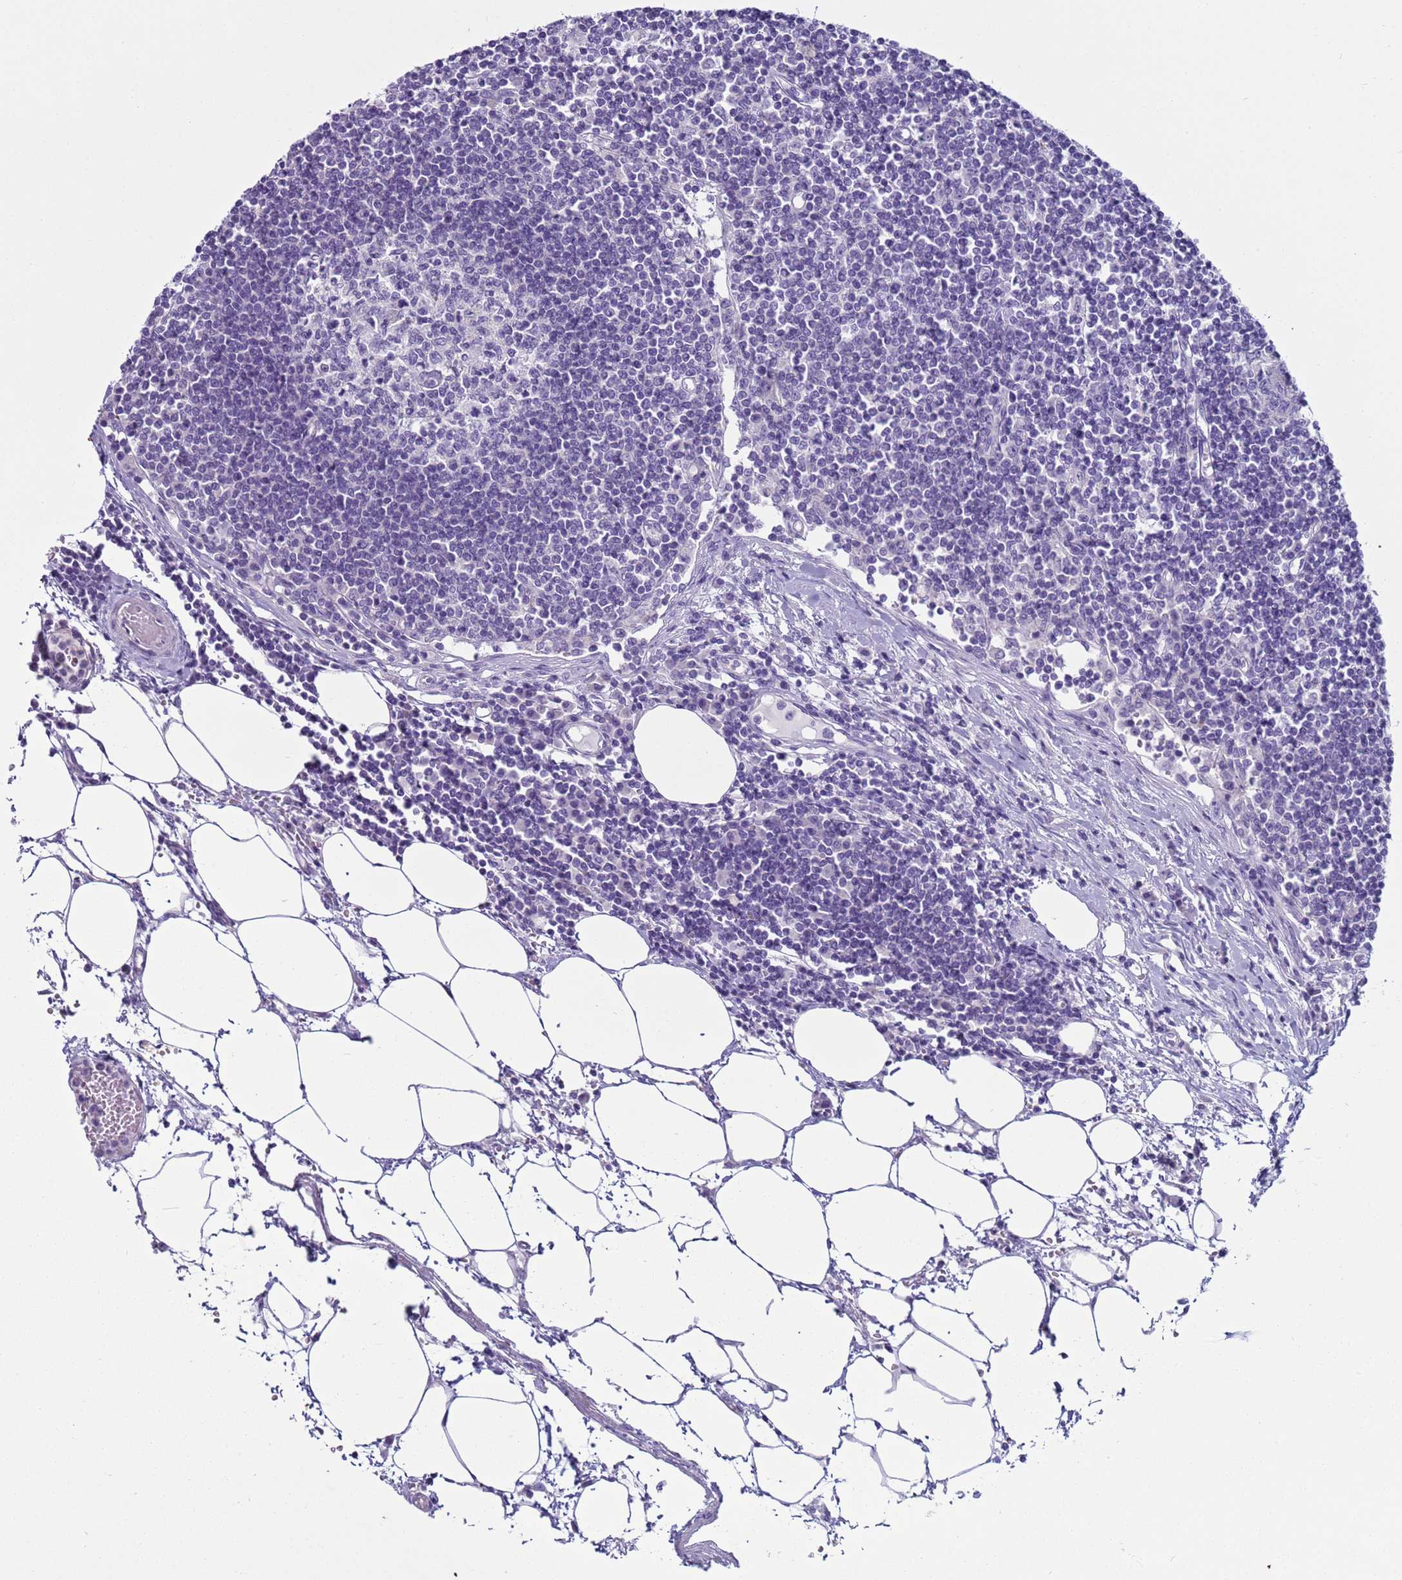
{"staining": {"intensity": "negative", "quantity": "none", "location": "none"}, "tissue": "lymph node", "cell_type": "Germinal center cells", "image_type": "normal", "snomed": [{"axis": "morphology", "description": "Adenocarcinoma, NOS"}, {"axis": "topography", "description": "Lymph node"}], "caption": "IHC image of unremarkable lymph node: human lymph node stained with DAB (3,3'-diaminobenzidine) shows no significant protein expression in germinal center cells. Brightfield microscopy of immunohistochemistry (IHC) stained with DAB (brown) and hematoxylin (blue), captured at high magnification.", "gene": "CST1", "patient": {"sex": "female", "age": 62}}